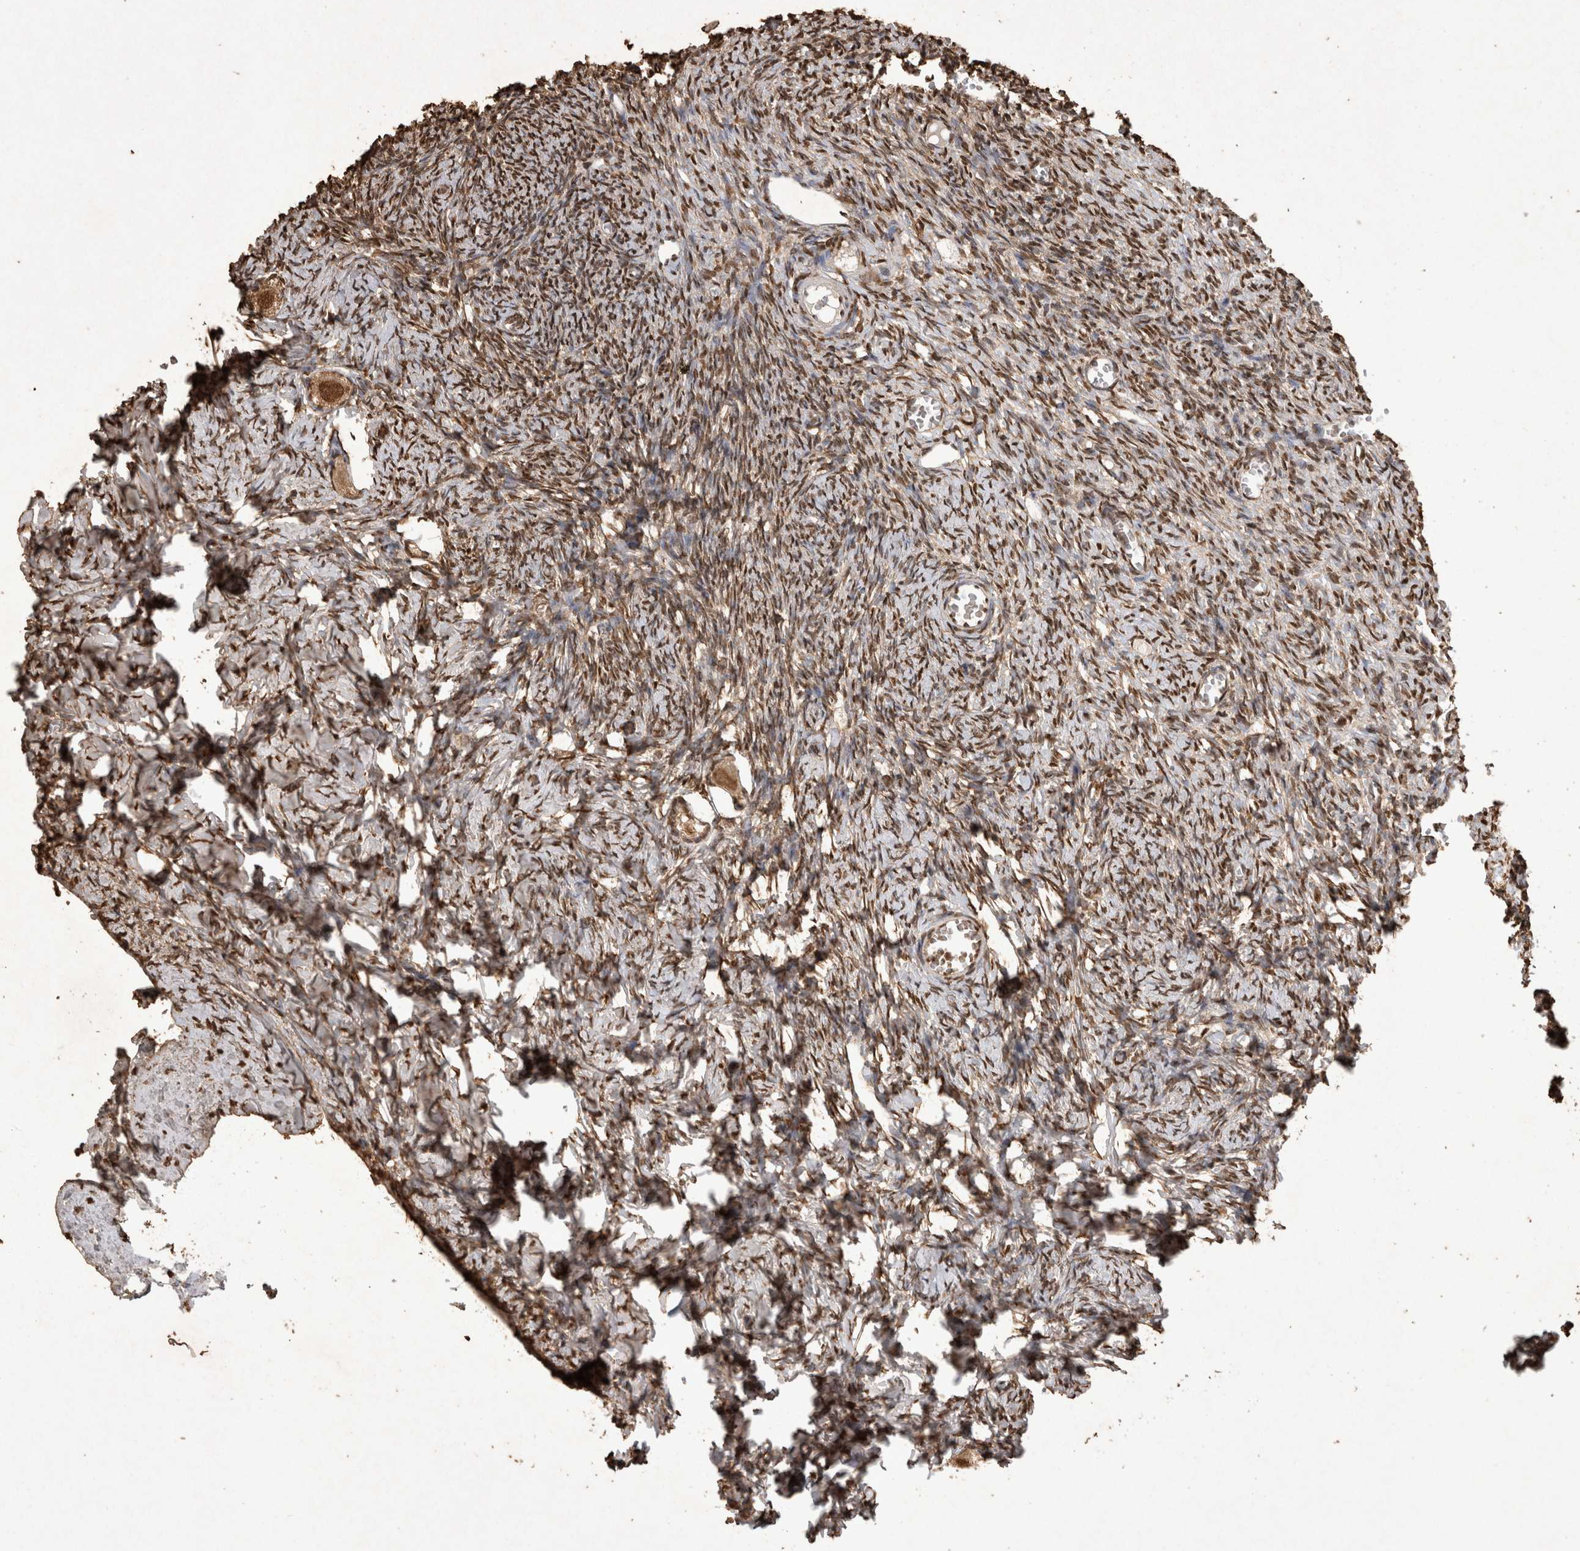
{"staining": {"intensity": "moderate", "quantity": ">75%", "location": "cytoplasmic/membranous,nuclear"}, "tissue": "ovary", "cell_type": "Follicle cells", "image_type": "normal", "snomed": [{"axis": "morphology", "description": "Normal tissue, NOS"}, {"axis": "topography", "description": "Ovary"}], "caption": "Moderate cytoplasmic/membranous,nuclear staining is seen in about >75% of follicle cells in unremarkable ovary. (brown staining indicates protein expression, while blue staining denotes nuclei).", "gene": "OAS2", "patient": {"sex": "female", "age": 27}}